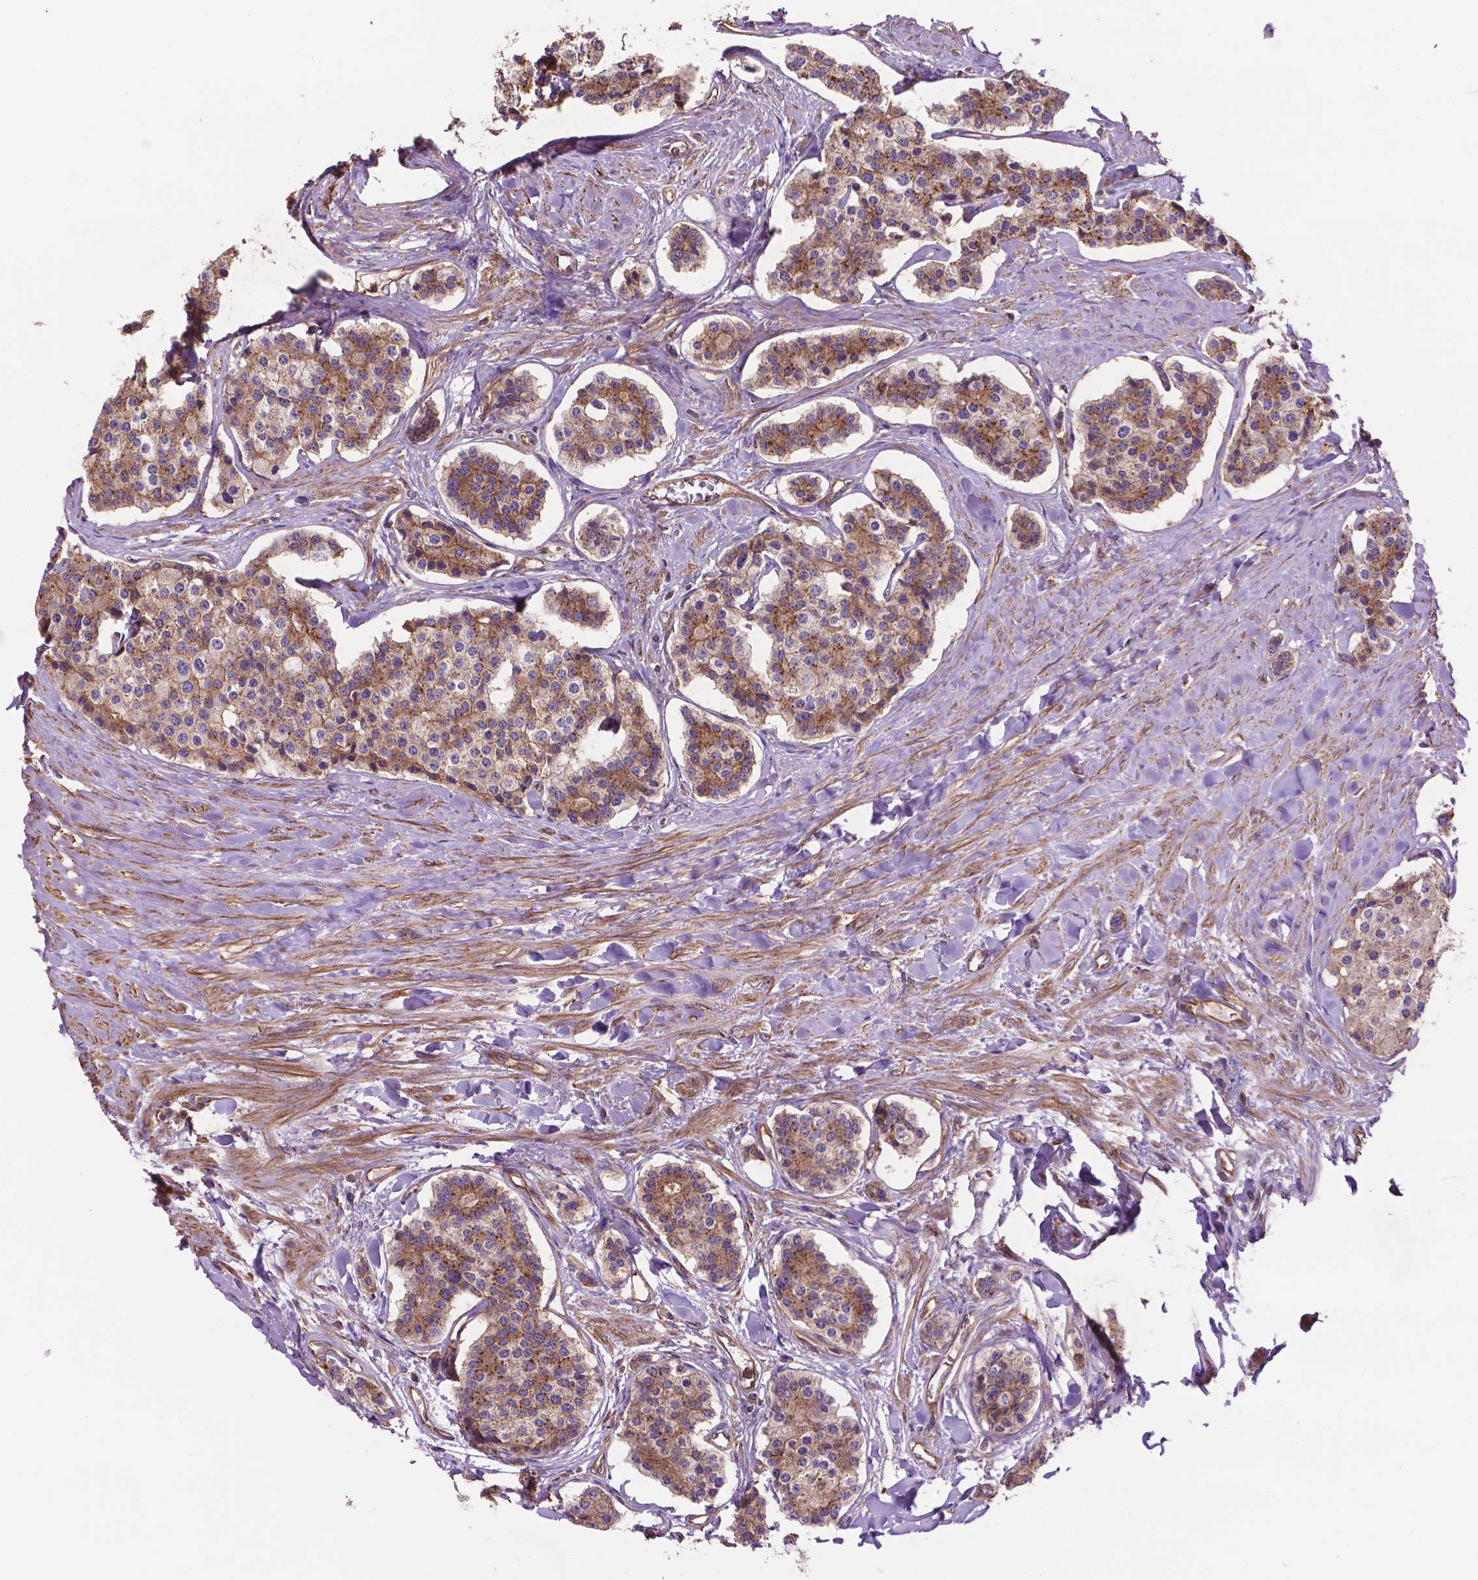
{"staining": {"intensity": "moderate", "quantity": ">75%", "location": "cytoplasmic/membranous"}, "tissue": "carcinoid", "cell_type": "Tumor cells", "image_type": "cancer", "snomed": [{"axis": "morphology", "description": "Carcinoid, malignant, NOS"}, {"axis": "topography", "description": "Small intestine"}], "caption": "Human carcinoid (malignant) stained with a brown dye exhibits moderate cytoplasmic/membranous positive positivity in about >75% of tumor cells.", "gene": "CCDC71L", "patient": {"sex": "female", "age": 65}}